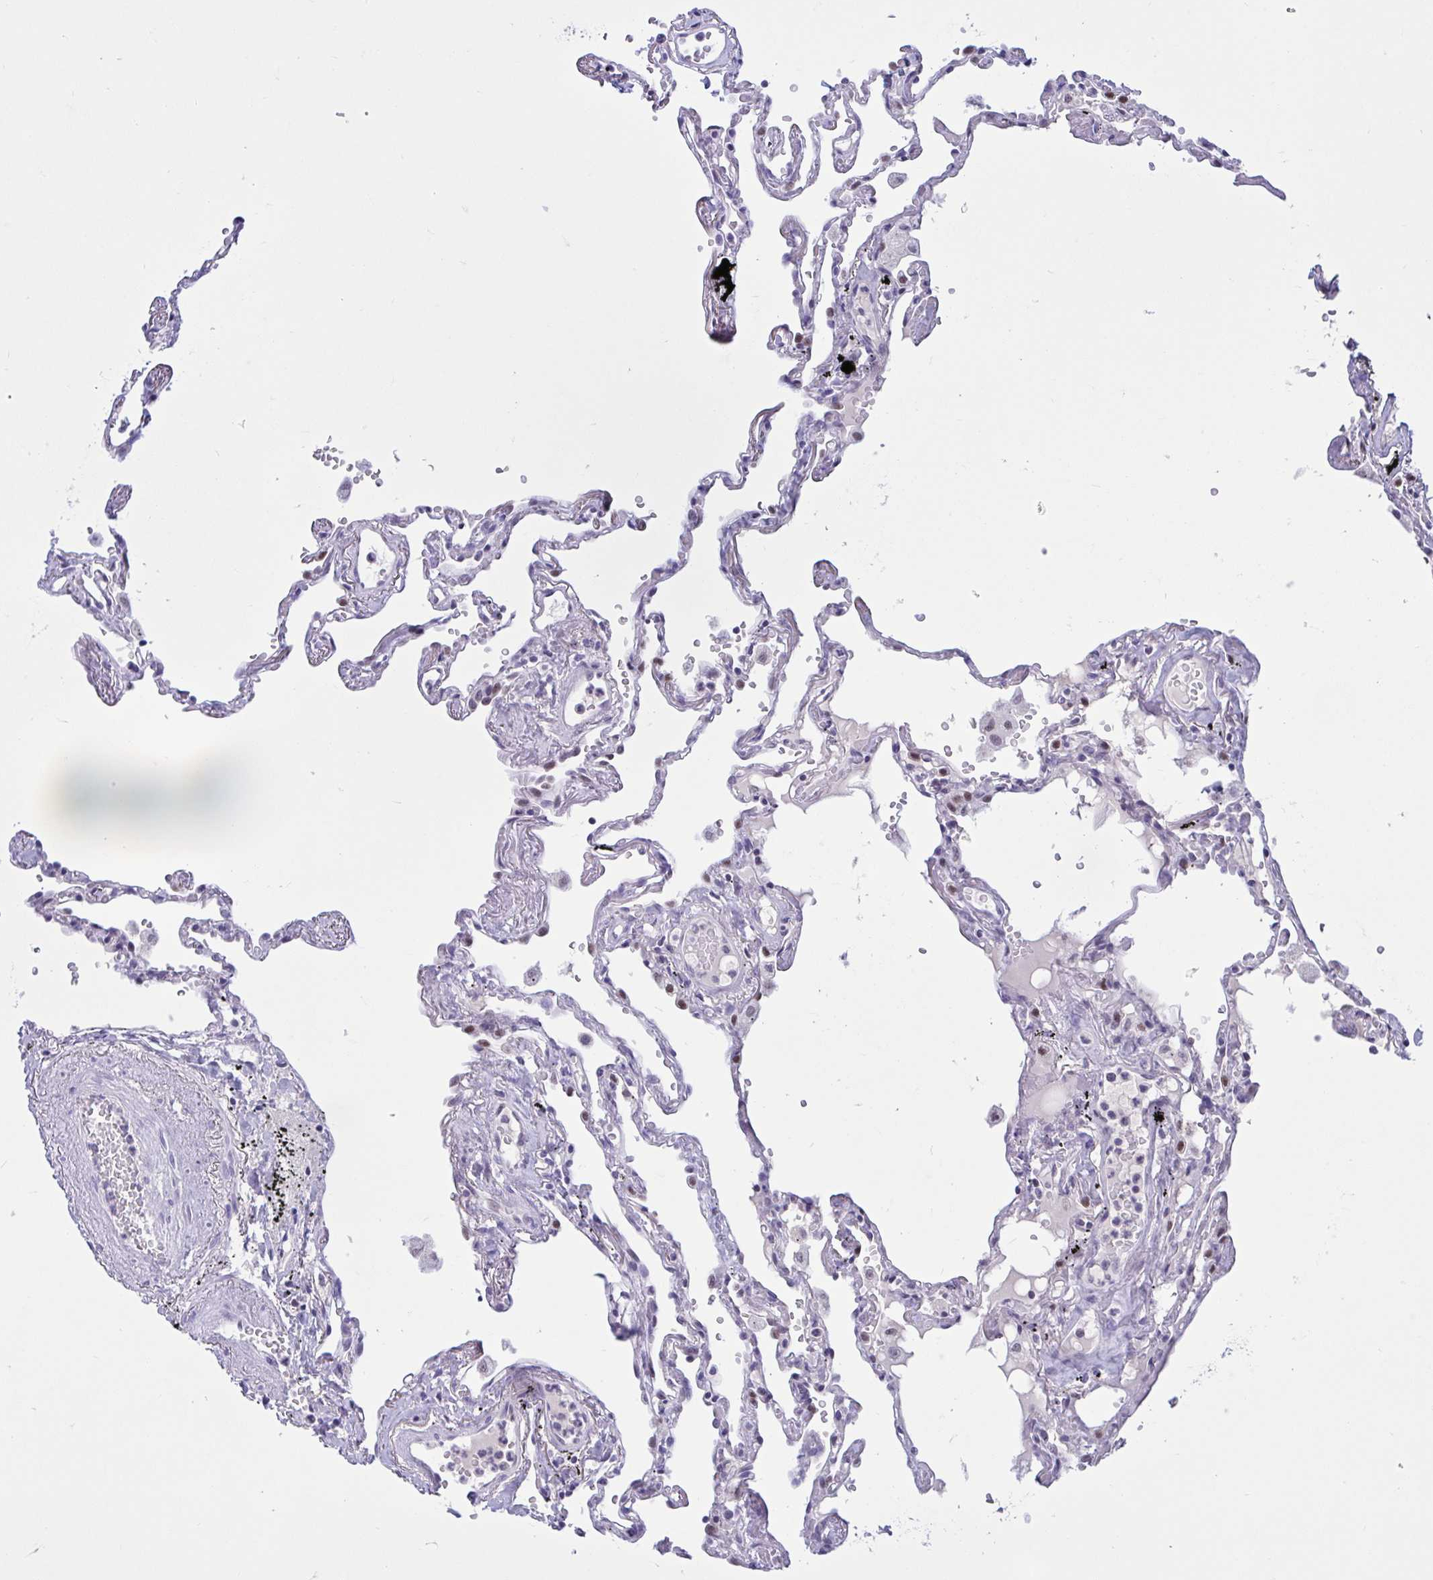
{"staining": {"intensity": "moderate", "quantity": "25%-75%", "location": "cytoplasmic/membranous"}, "tissue": "lung", "cell_type": "Alveolar cells", "image_type": "normal", "snomed": [{"axis": "morphology", "description": "Normal tissue, NOS"}, {"axis": "topography", "description": "Lung"}], "caption": "A medium amount of moderate cytoplasmic/membranous staining is appreciated in about 25%-75% of alveolar cells in unremarkable lung.", "gene": "RBL1", "patient": {"sex": "female", "age": 67}}